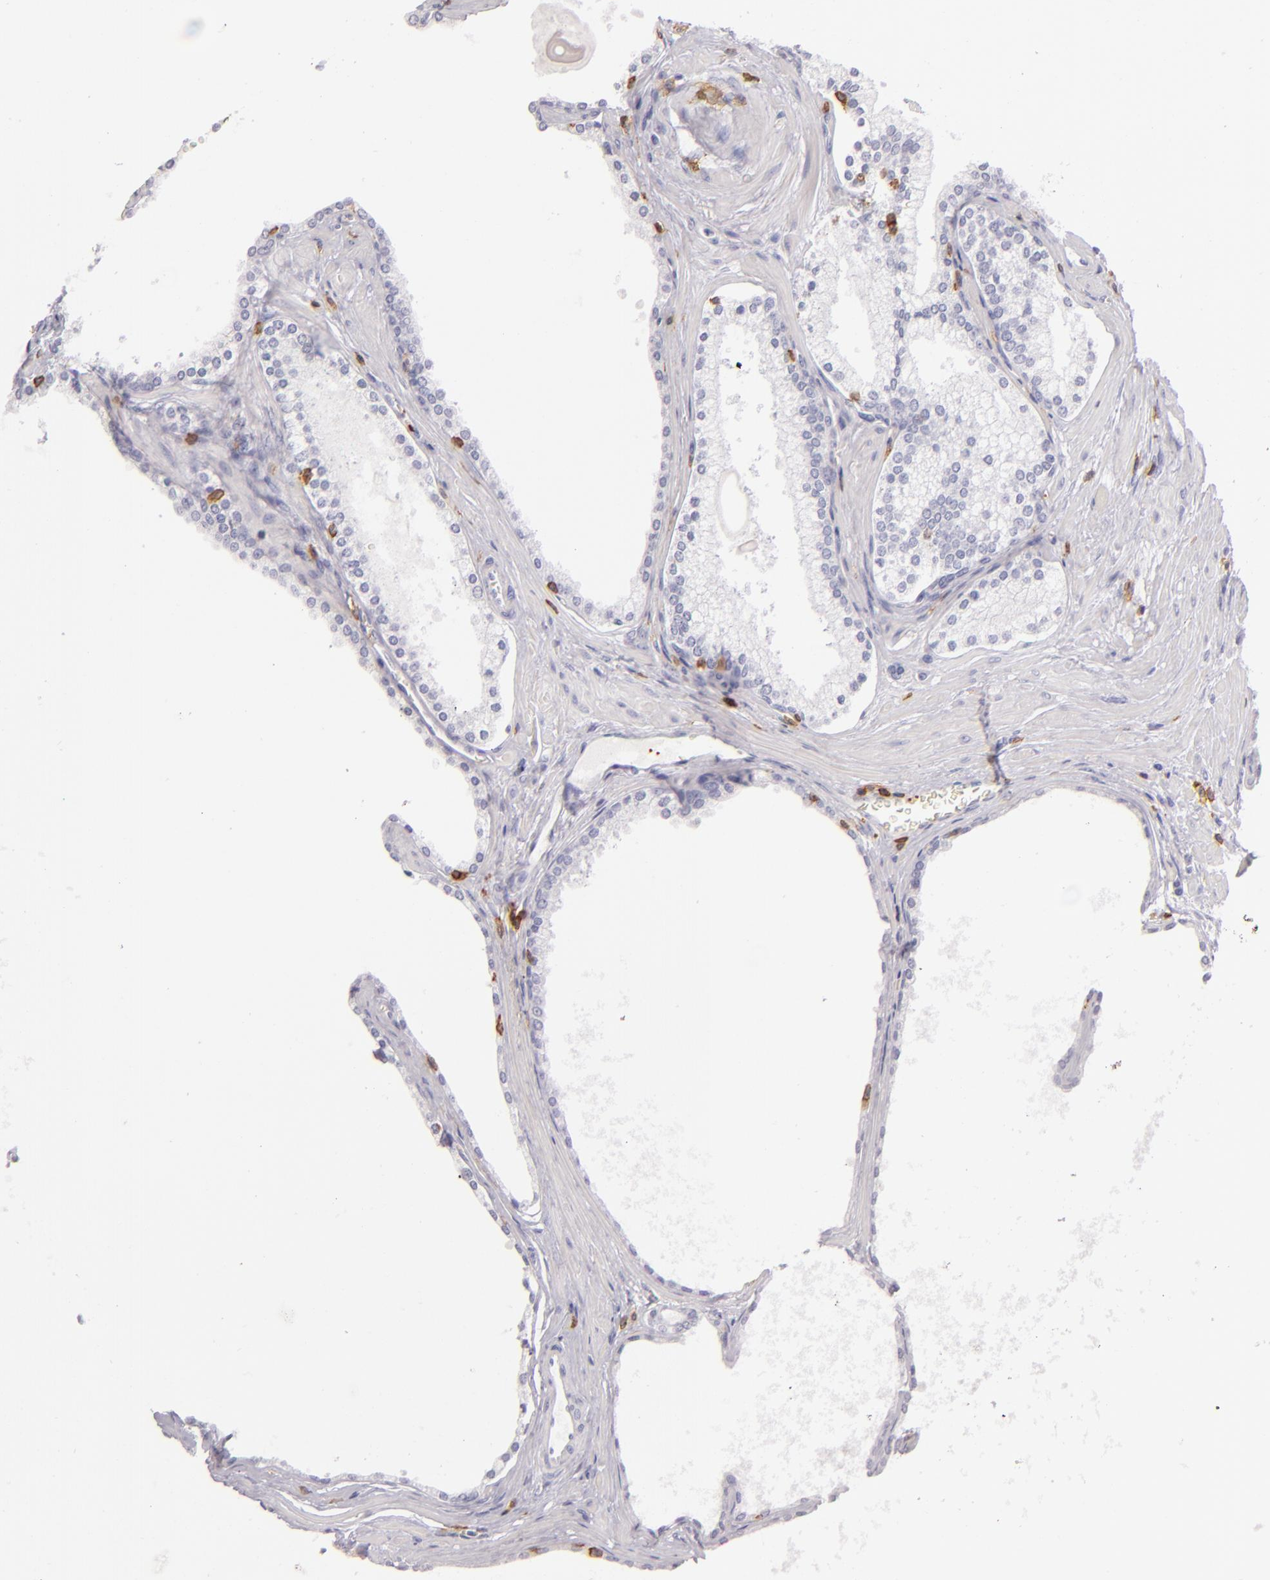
{"staining": {"intensity": "negative", "quantity": "none", "location": "none"}, "tissue": "prostate cancer", "cell_type": "Tumor cells", "image_type": "cancer", "snomed": [{"axis": "morphology", "description": "Adenocarcinoma, High grade"}, {"axis": "topography", "description": "Prostate"}], "caption": "Image shows no significant protein staining in tumor cells of prostate cancer (high-grade adenocarcinoma).", "gene": "LAT", "patient": {"sex": "male", "age": 71}}